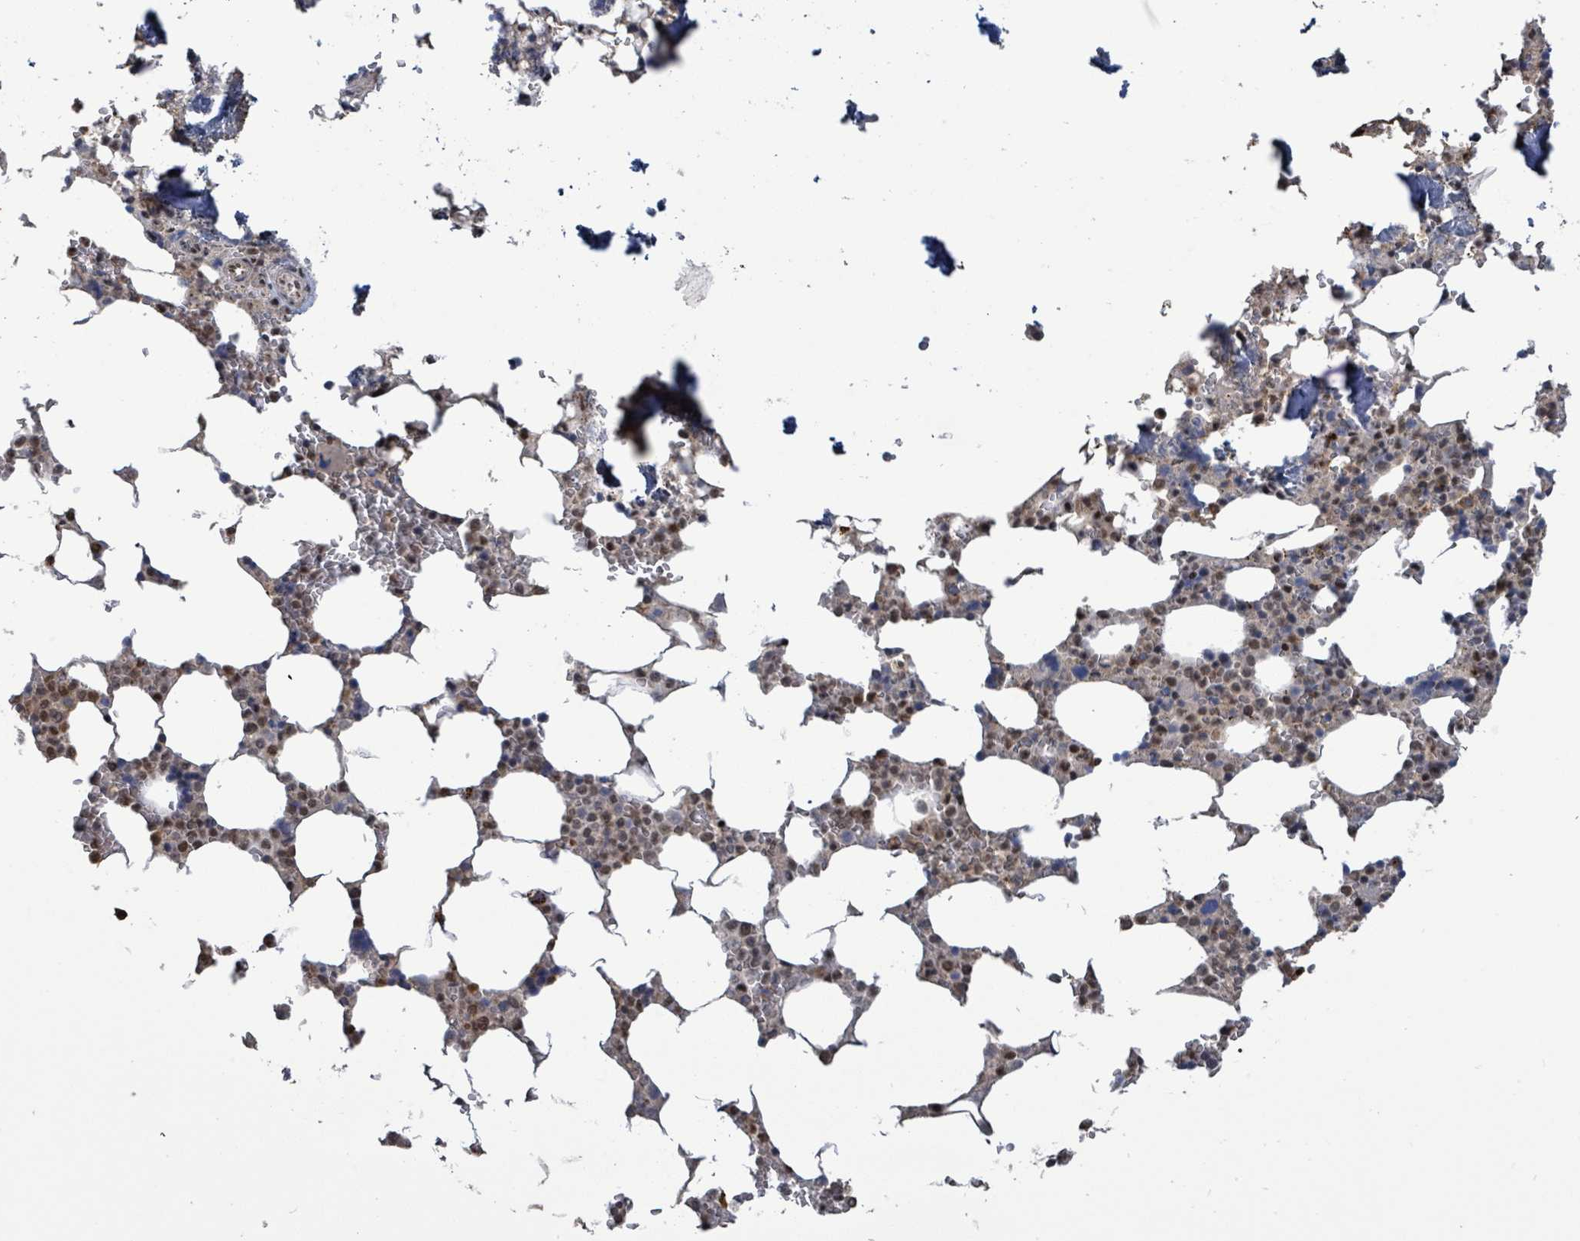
{"staining": {"intensity": "strong", "quantity": "25%-75%", "location": "cytoplasmic/membranous,nuclear"}, "tissue": "bone marrow", "cell_type": "Hematopoietic cells", "image_type": "normal", "snomed": [{"axis": "morphology", "description": "Normal tissue, NOS"}, {"axis": "topography", "description": "Bone marrow"}], "caption": "Immunohistochemistry (IHC) of benign human bone marrow shows high levels of strong cytoplasmic/membranous,nuclear staining in approximately 25%-75% of hematopoietic cells.", "gene": "COQ6", "patient": {"sex": "male", "age": 64}}